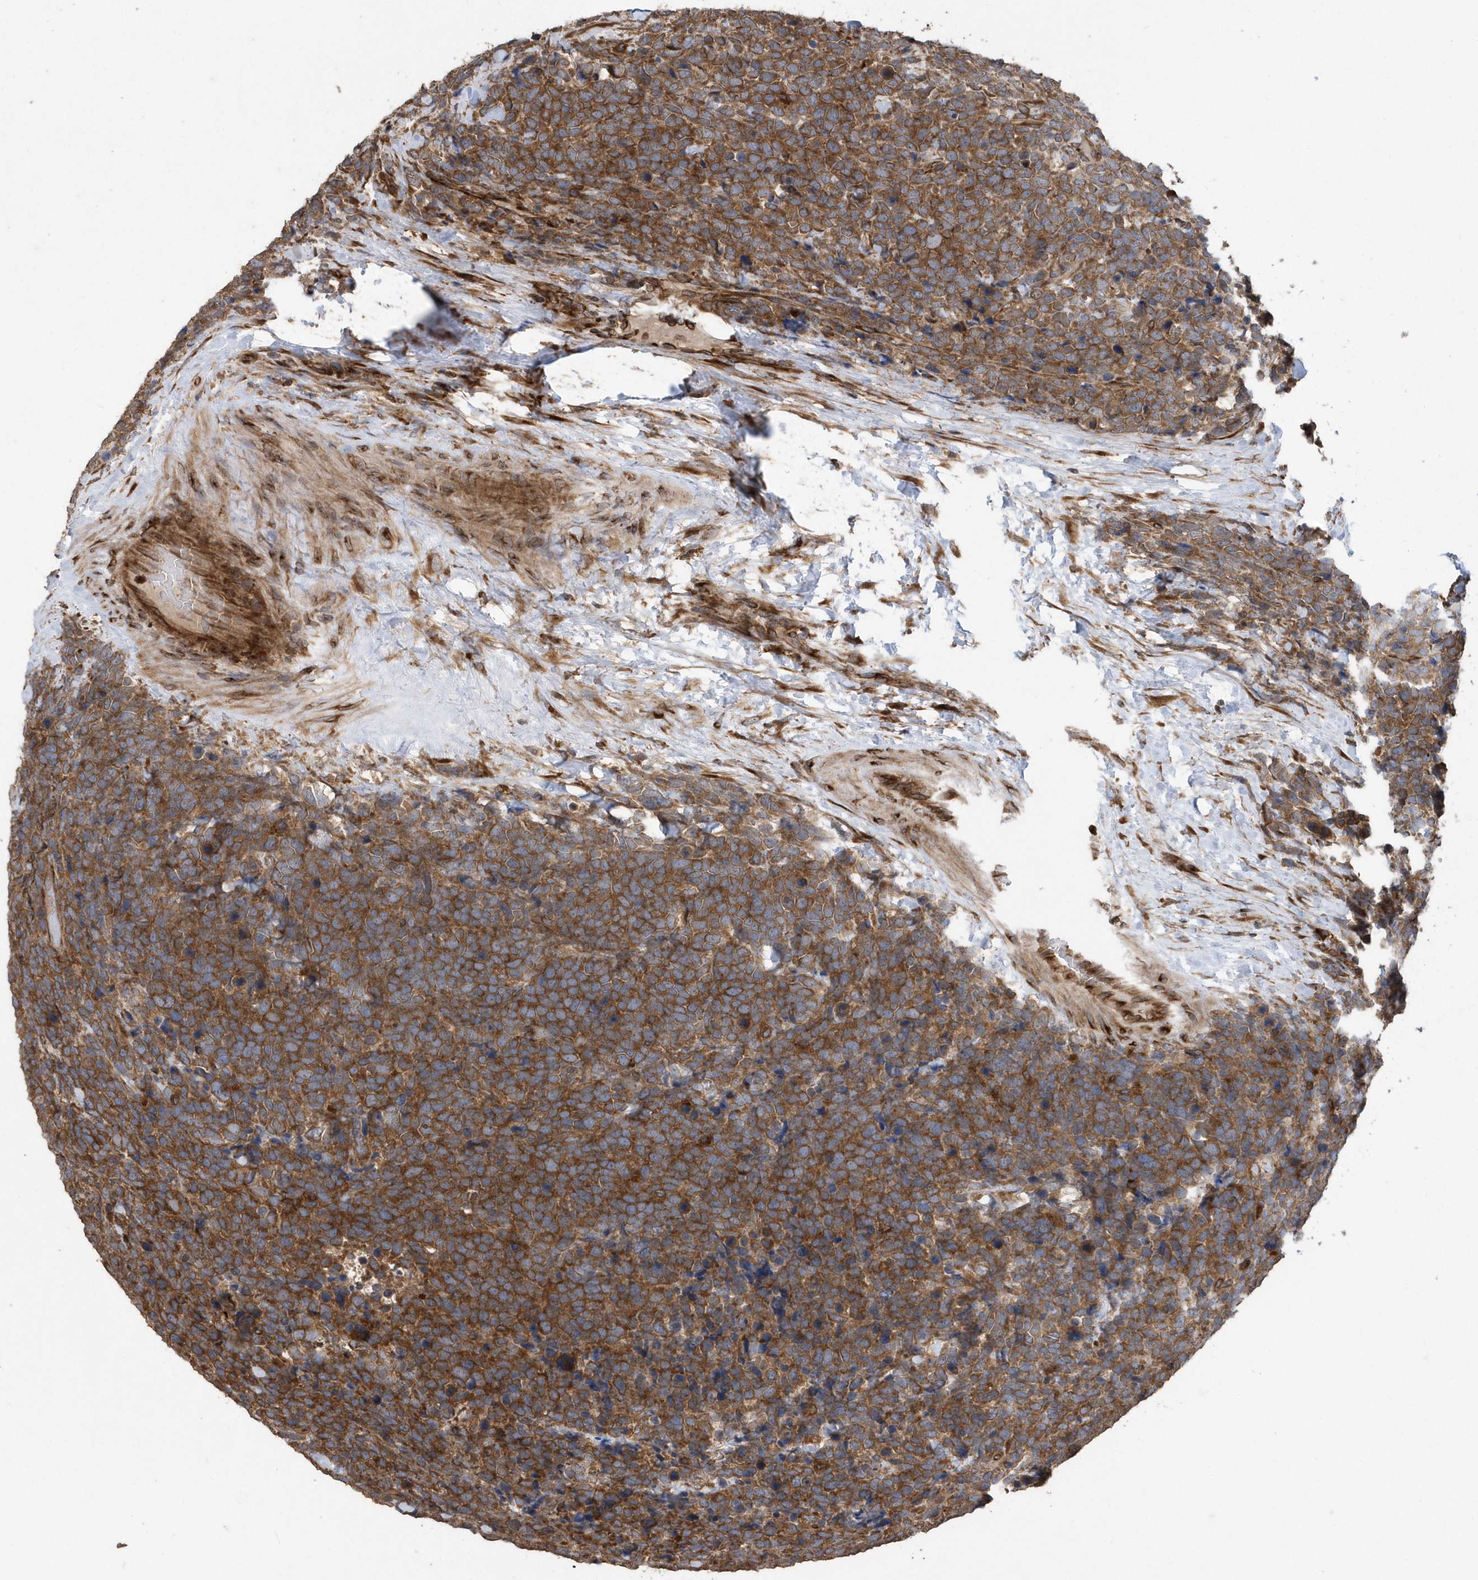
{"staining": {"intensity": "strong", "quantity": ">75%", "location": "cytoplasmic/membranous"}, "tissue": "urothelial cancer", "cell_type": "Tumor cells", "image_type": "cancer", "snomed": [{"axis": "morphology", "description": "Urothelial carcinoma, High grade"}, {"axis": "topography", "description": "Urinary bladder"}], "caption": "Approximately >75% of tumor cells in high-grade urothelial carcinoma exhibit strong cytoplasmic/membranous protein expression as visualized by brown immunohistochemical staining.", "gene": "WASHC5", "patient": {"sex": "female", "age": 82}}